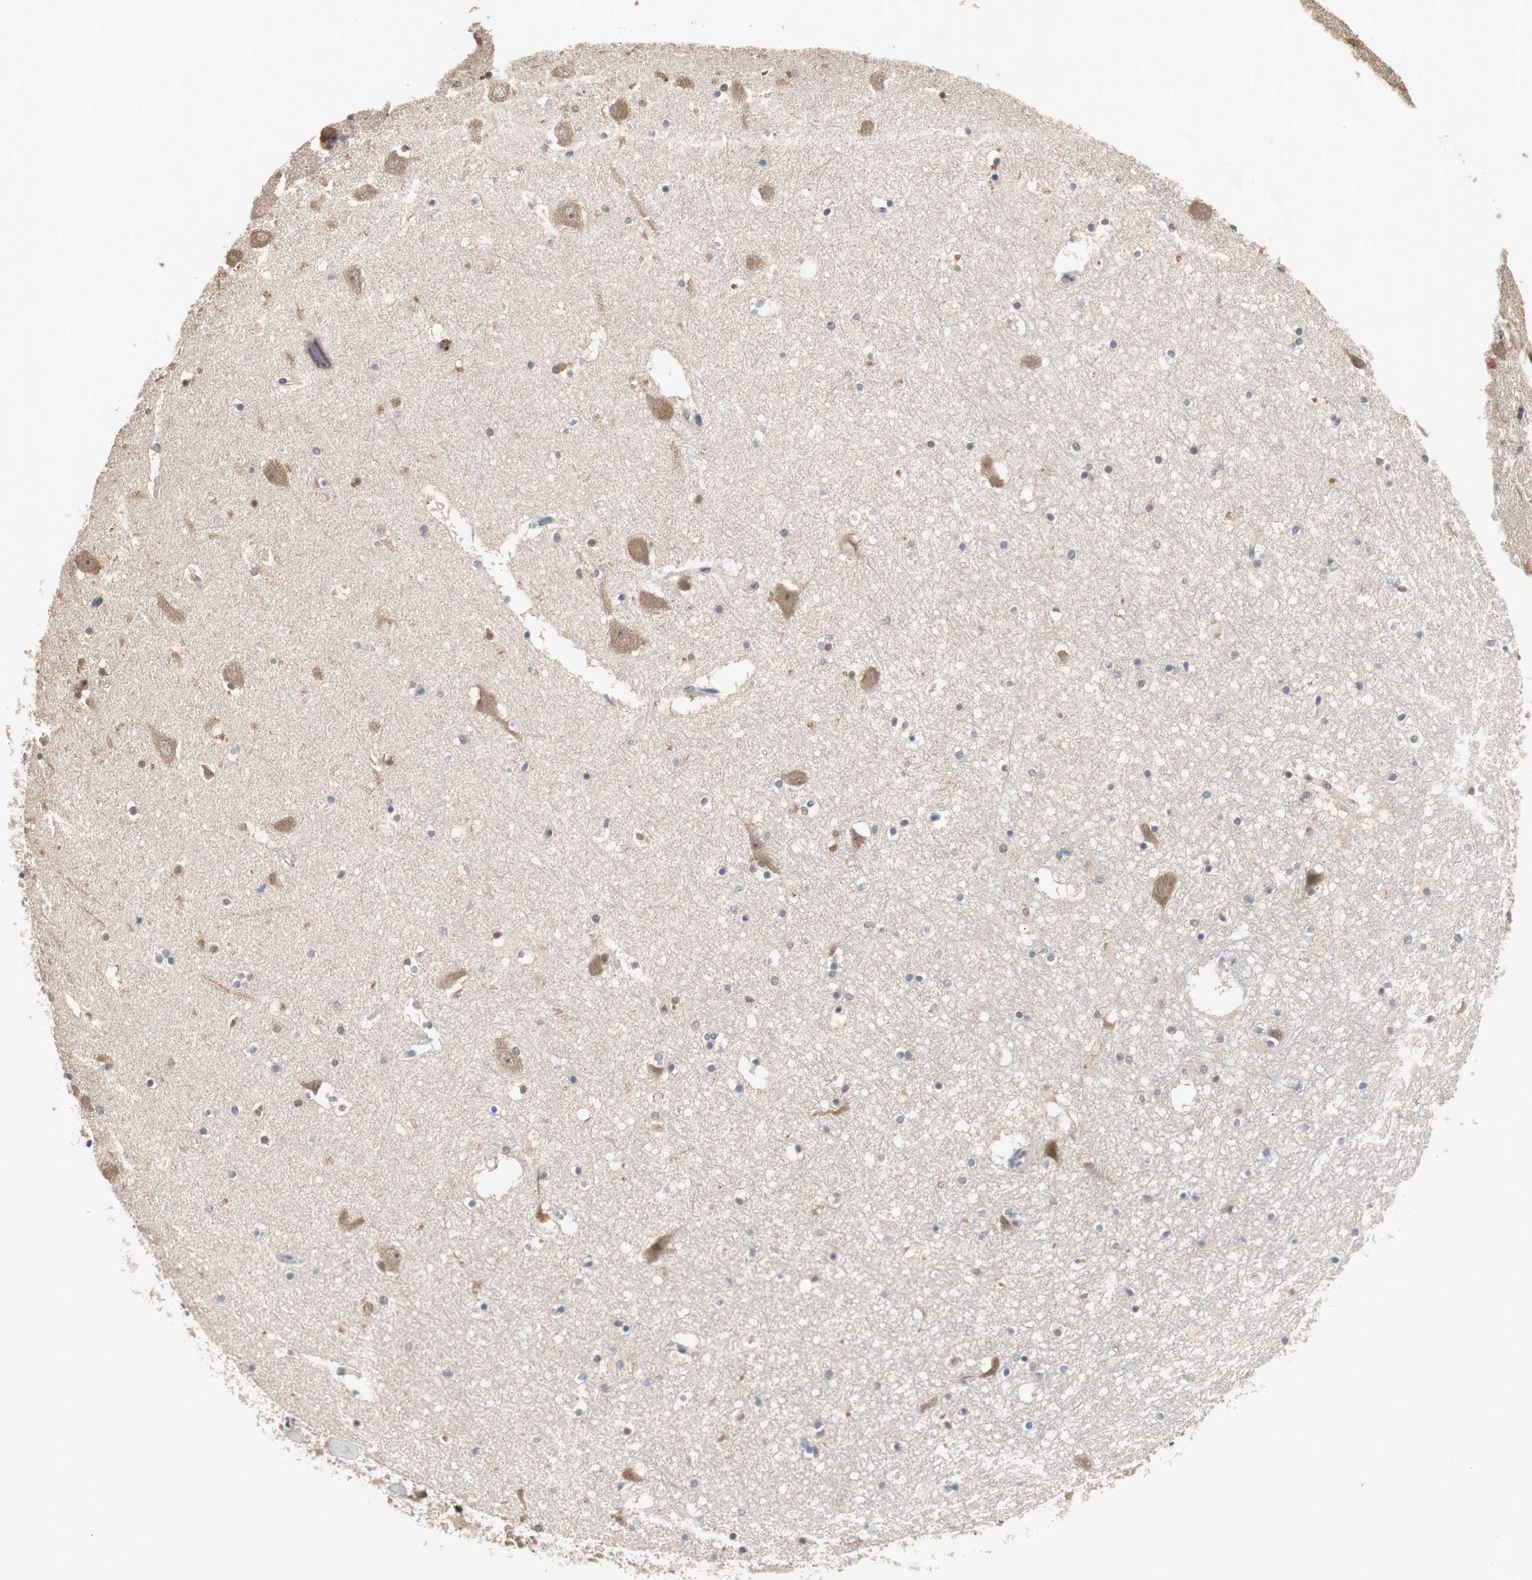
{"staining": {"intensity": "moderate", "quantity": ">75%", "location": "cytoplasmic/membranous,nuclear"}, "tissue": "hippocampus", "cell_type": "Glial cells", "image_type": "normal", "snomed": [{"axis": "morphology", "description": "Normal tissue, NOS"}, {"axis": "topography", "description": "Hippocampus"}], "caption": "A medium amount of moderate cytoplasmic/membranous,nuclear staining is seen in approximately >75% of glial cells in unremarkable hippocampus.", "gene": "GART", "patient": {"sex": "male", "age": 45}}